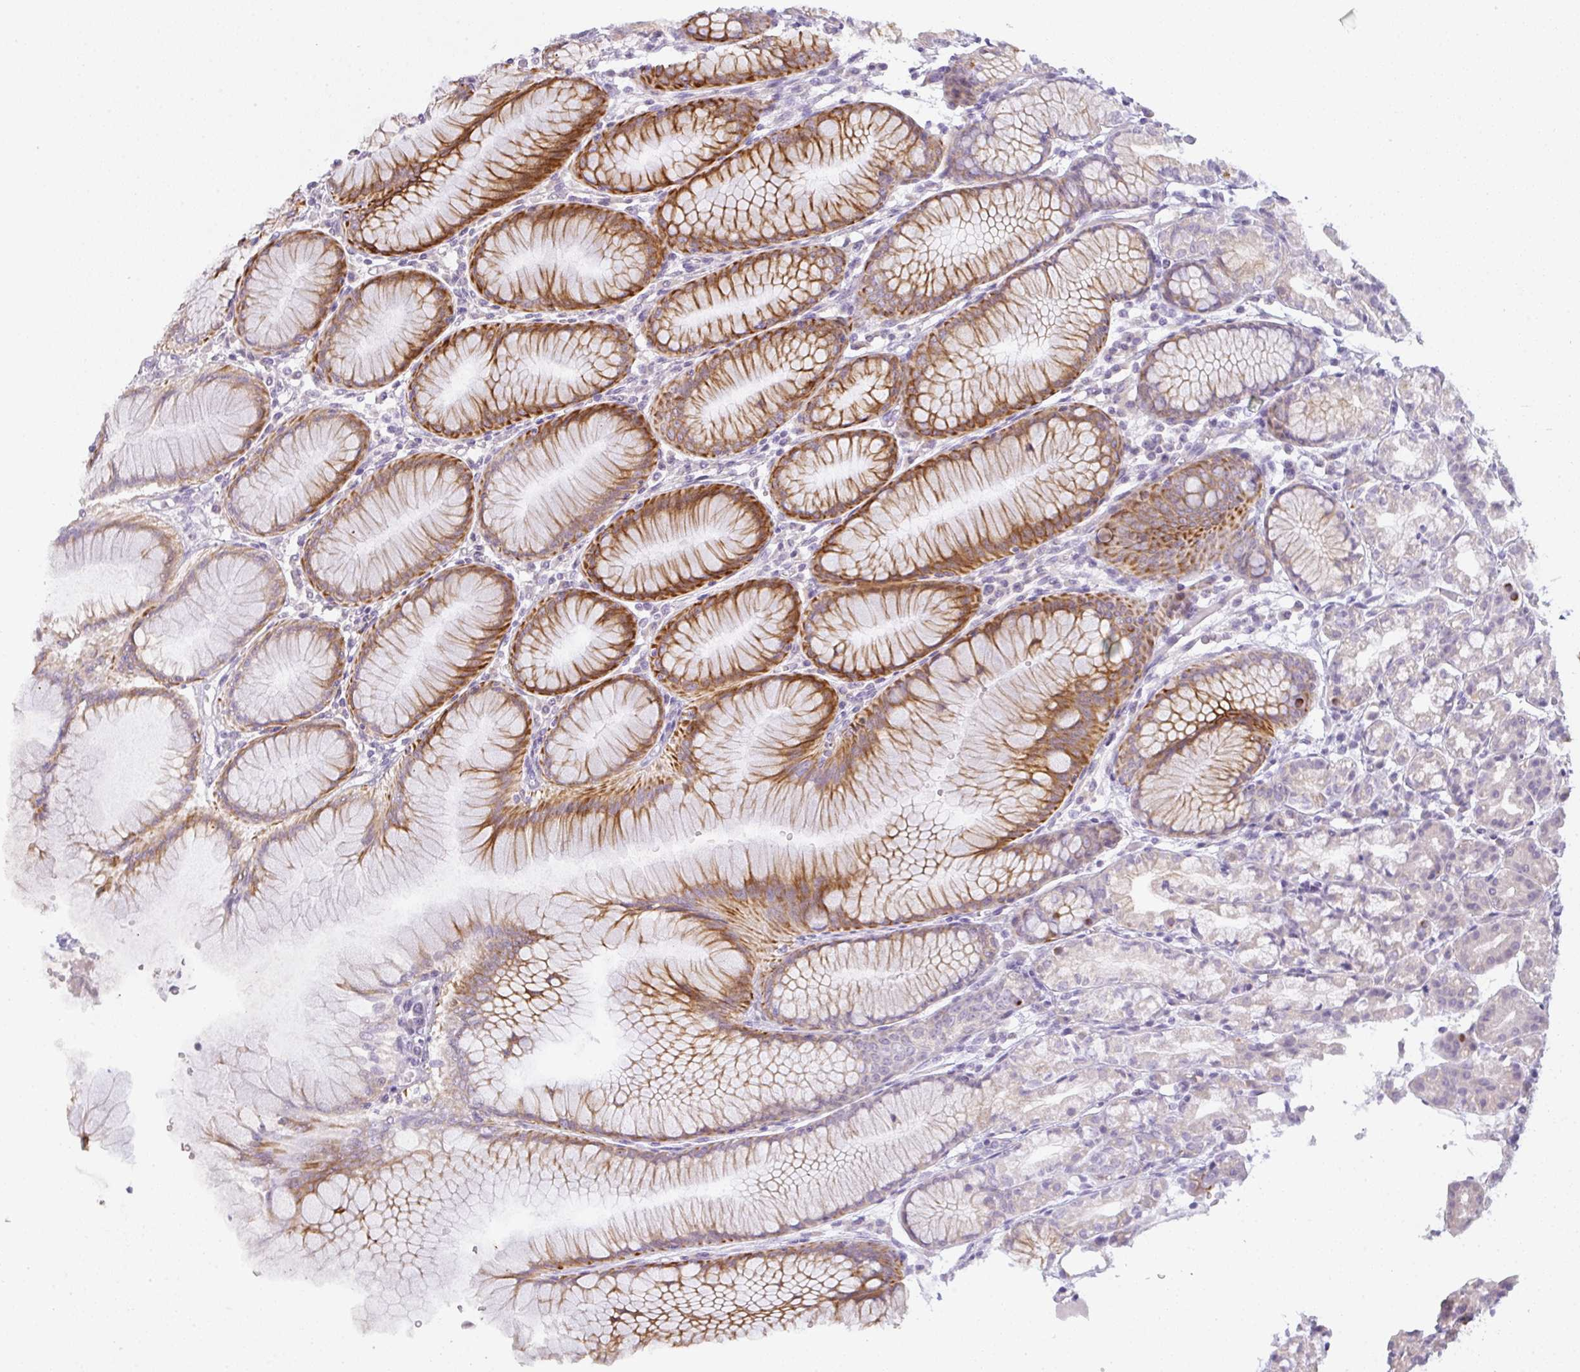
{"staining": {"intensity": "strong", "quantity": "25%-75%", "location": "cytoplasmic/membranous"}, "tissue": "stomach", "cell_type": "Glandular cells", "image_type": "normal", "snomed": [{"axis": "morphology", "description": "Normal tissue, NOS"}, {"axis": "topography", "description": "Stomach"}], "caption": "Immunohistochemistry (IHC) (DAB) staining of benign human stomach reveals strong cytoplasmic/membranous protein staining in about 25%-75% of glandular cells. (IHC, brightfield microscopy, high magnification).", "gene": "SIRPB2", "patient": {"sex": "female", "age": 57}}